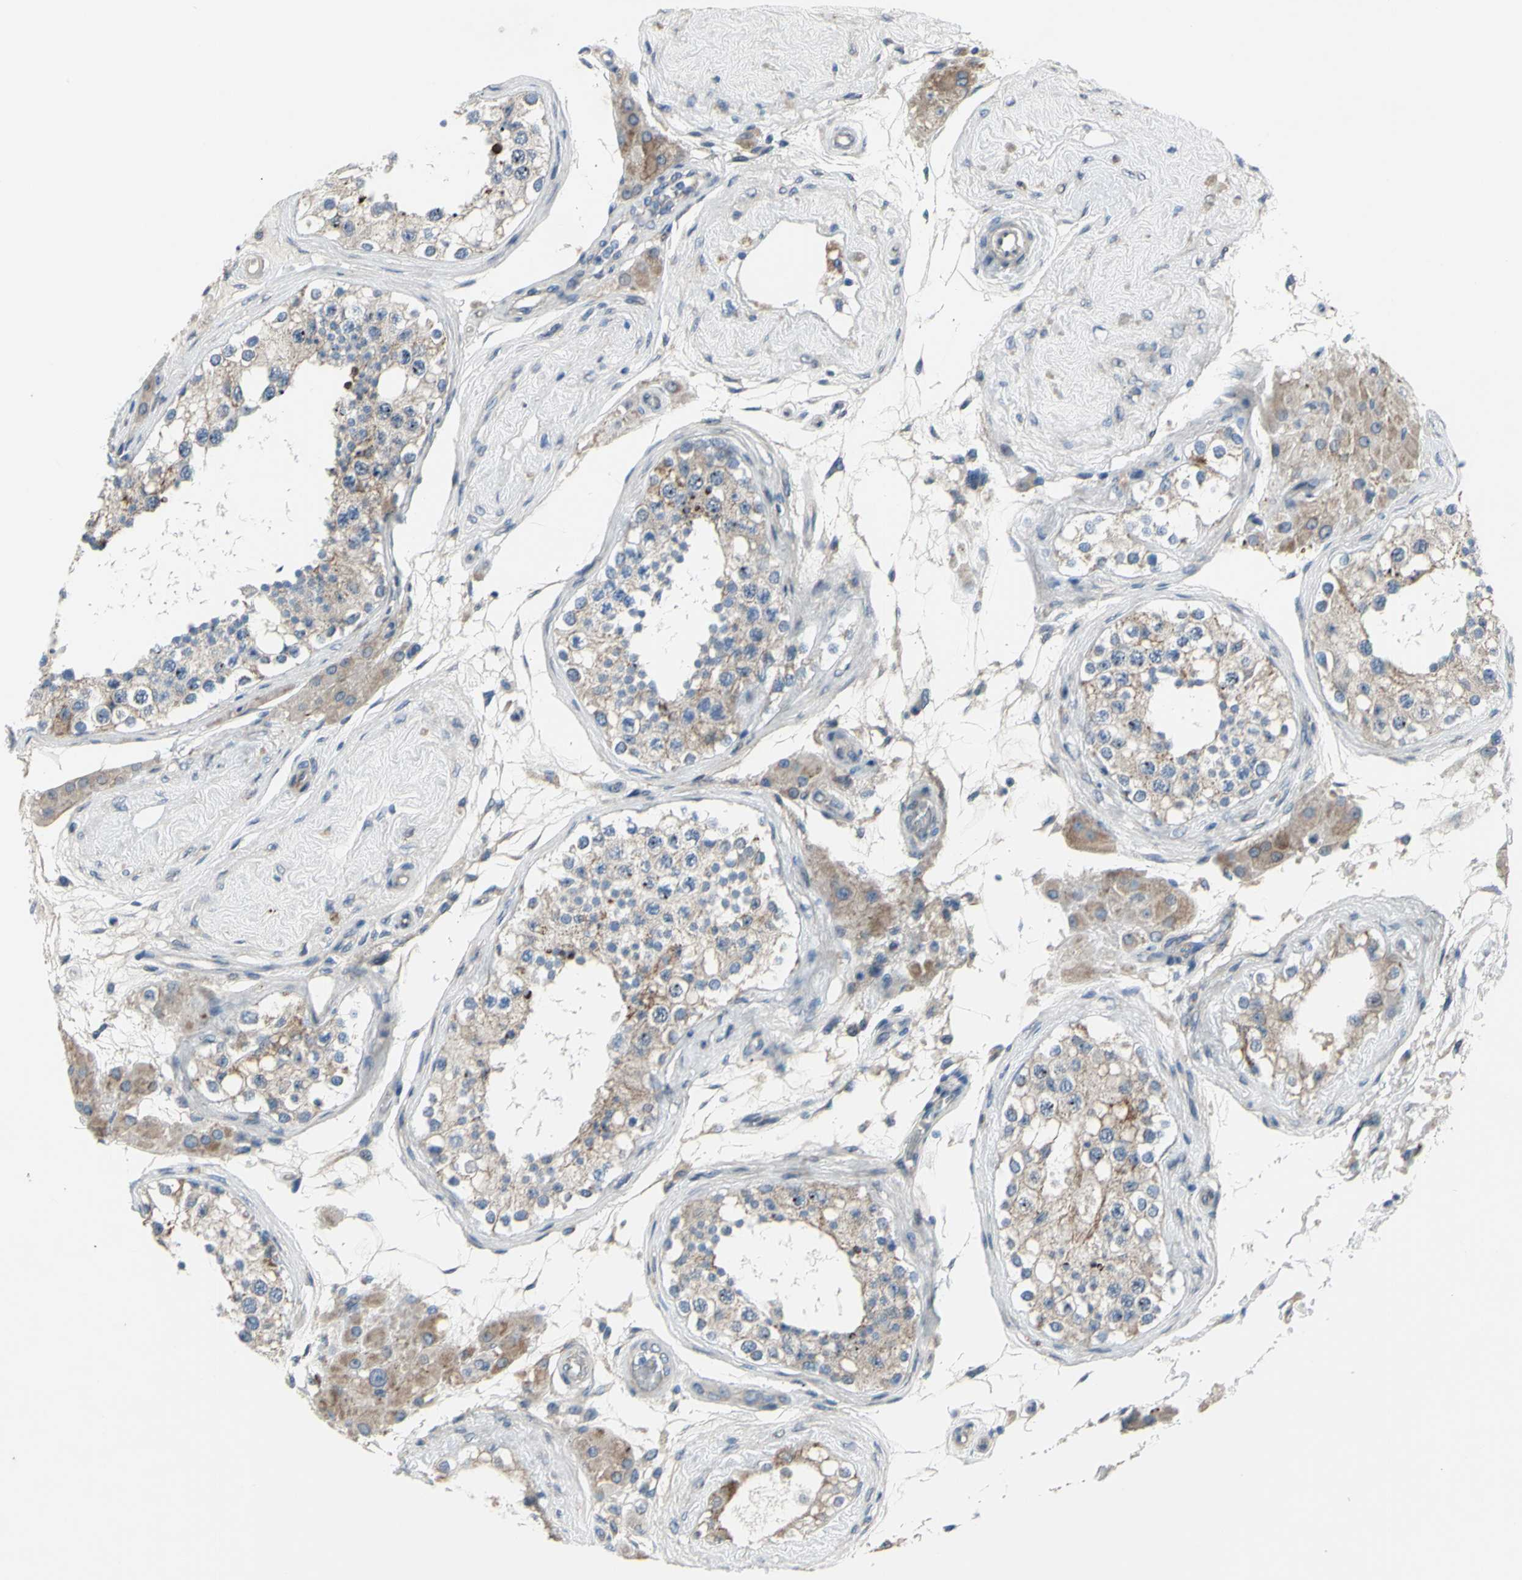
{"staining": {"intensity": "weak", "quantity": ">75%", "location": "cytoplasmic/membranous"}, "tissue": "testis", "cell_type": "Cells in seminiferous ducts", "image_type": "normal", "snomed": [{"axis": "morphology", "description": "Normal tissue, NOS"}, {"axis": "topography", "description": "Testis"}], "caption": "Immunohistochemical staining of normal human testis reveals >75% levels of weak cytoplasmic/membranous protein positivity in approximately >75% of cells in seminiferous ducts.", "gene": "GRAMD2B", "patient": {"sex": "male", "age": 68}}